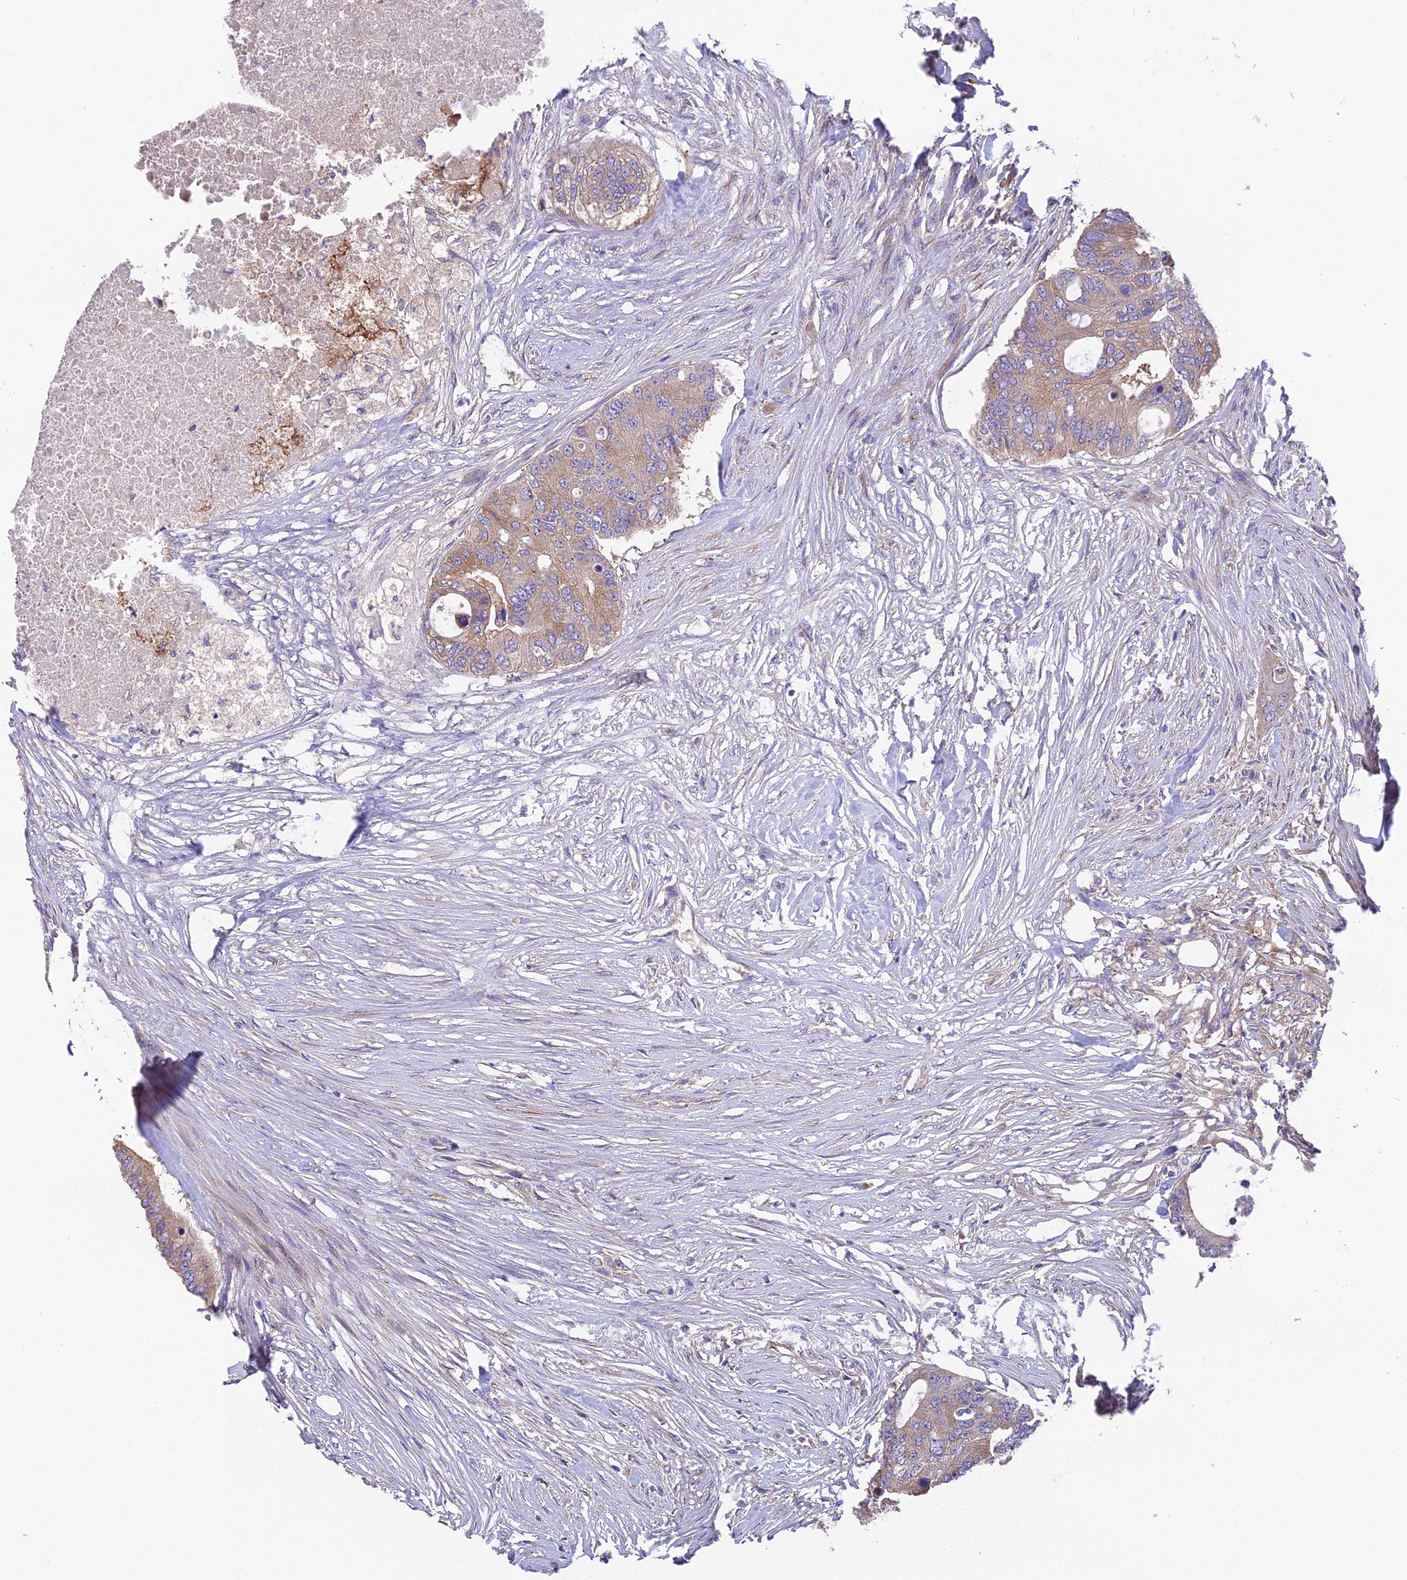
{"staining": {"intensity": "moderate", "quantity": ">75%", "location": "cytoplasmic/membranous"}, "tissue": "colorectal cancer", "cell_type": "Tumor cells", "image_type": "cancer", "snomed": [{"axis": "morphology", "description": "Adenocarcinoma, NOS"}, {"axis": "topography", "description": "Colon"}], "caption": "Immunohistochemistry (IHC) (DAB) staining of human colorectal adenocarcinoma demonstrates moderate cytoplasmic/membranous protein positivity in about >75% of tumor cells. (Brightfield microscopy of DAB IHC at high magnification).", "gene": "BLOC1S4", "patient": {"sex": "male", "age": 71}}